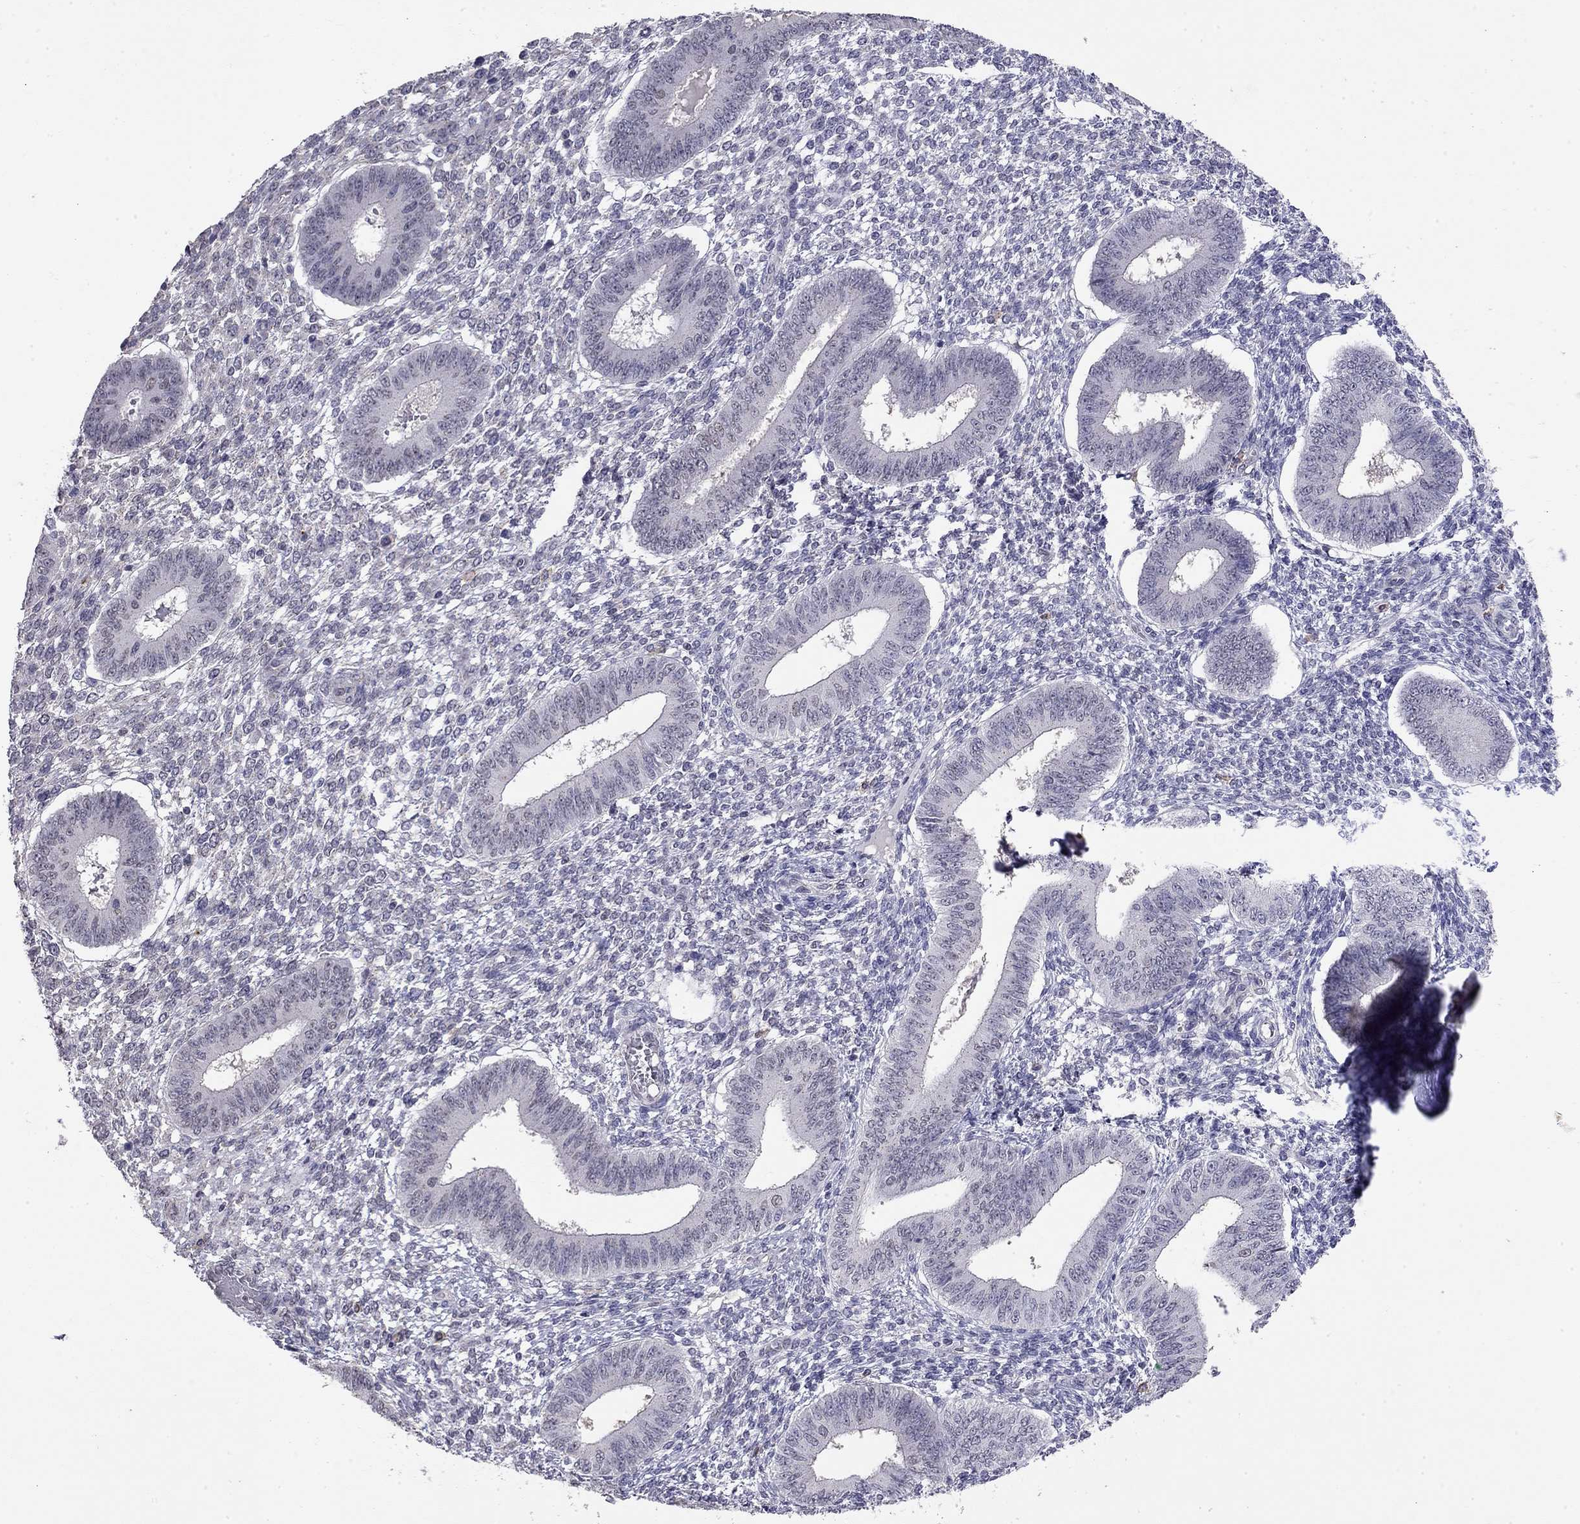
{"staining": {"intensity": "negative", "quantity": "none", "location": "none"}, "tissue": "endometrium", "cell_type": "Cells in endometrial stroma", "image_type": "normal", "snomed": [{"axis": "morphology", "description": "Normal tissue, NOS"}, {"axis": "topography", "description": "Endometrium"}], "caption": "The histopathology image reveals no significant expression in cells in endometrial stroma of endometrium. (Stains: DAB immunohistochemistry (IHC) with hematoxylin counter stain, Microscopy: brightfield microscopy at high magnification).", "gene": "WNK3", "patient": {"sex": "female", "age": 42}}